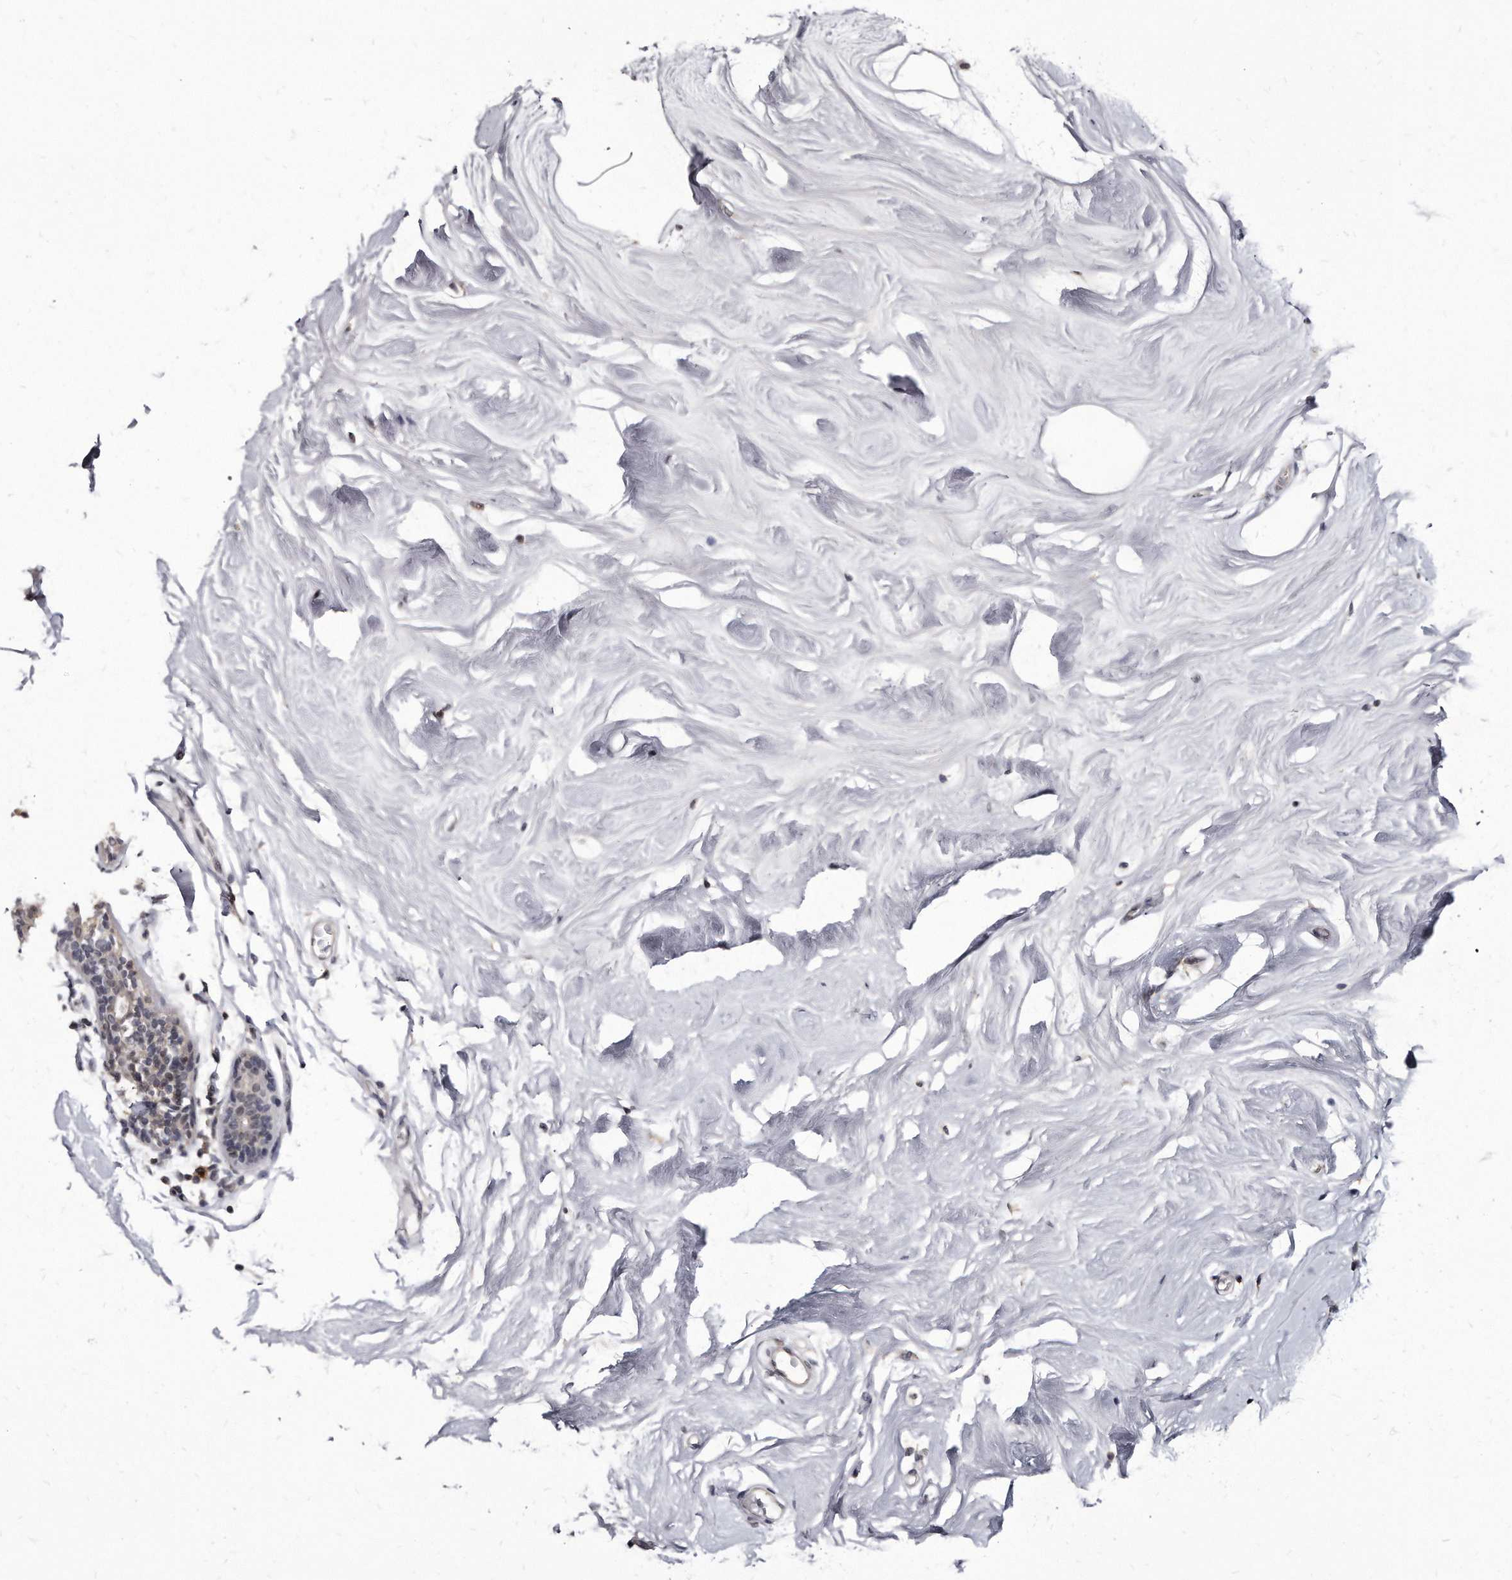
{"staining": {"intensity": "weak", "quantity": "<25%", "location": "nuclear"}, "tissue": "breast cancer", "cell_type": "Tumor cells", "image_type": "cancer", "snomed": [{"axis": "morphology", "description": "Duct carcinoma"}, {"axis": "topography", "description": "Breast"}], "caption": "An IHC photomicrograph of breast intraductal carcinoma is shown. There is no staining in tumor cells of breast intraductal carcinoma.", "gene": "KLHDC3", "patient": {"sex": "female", "age": 61}}